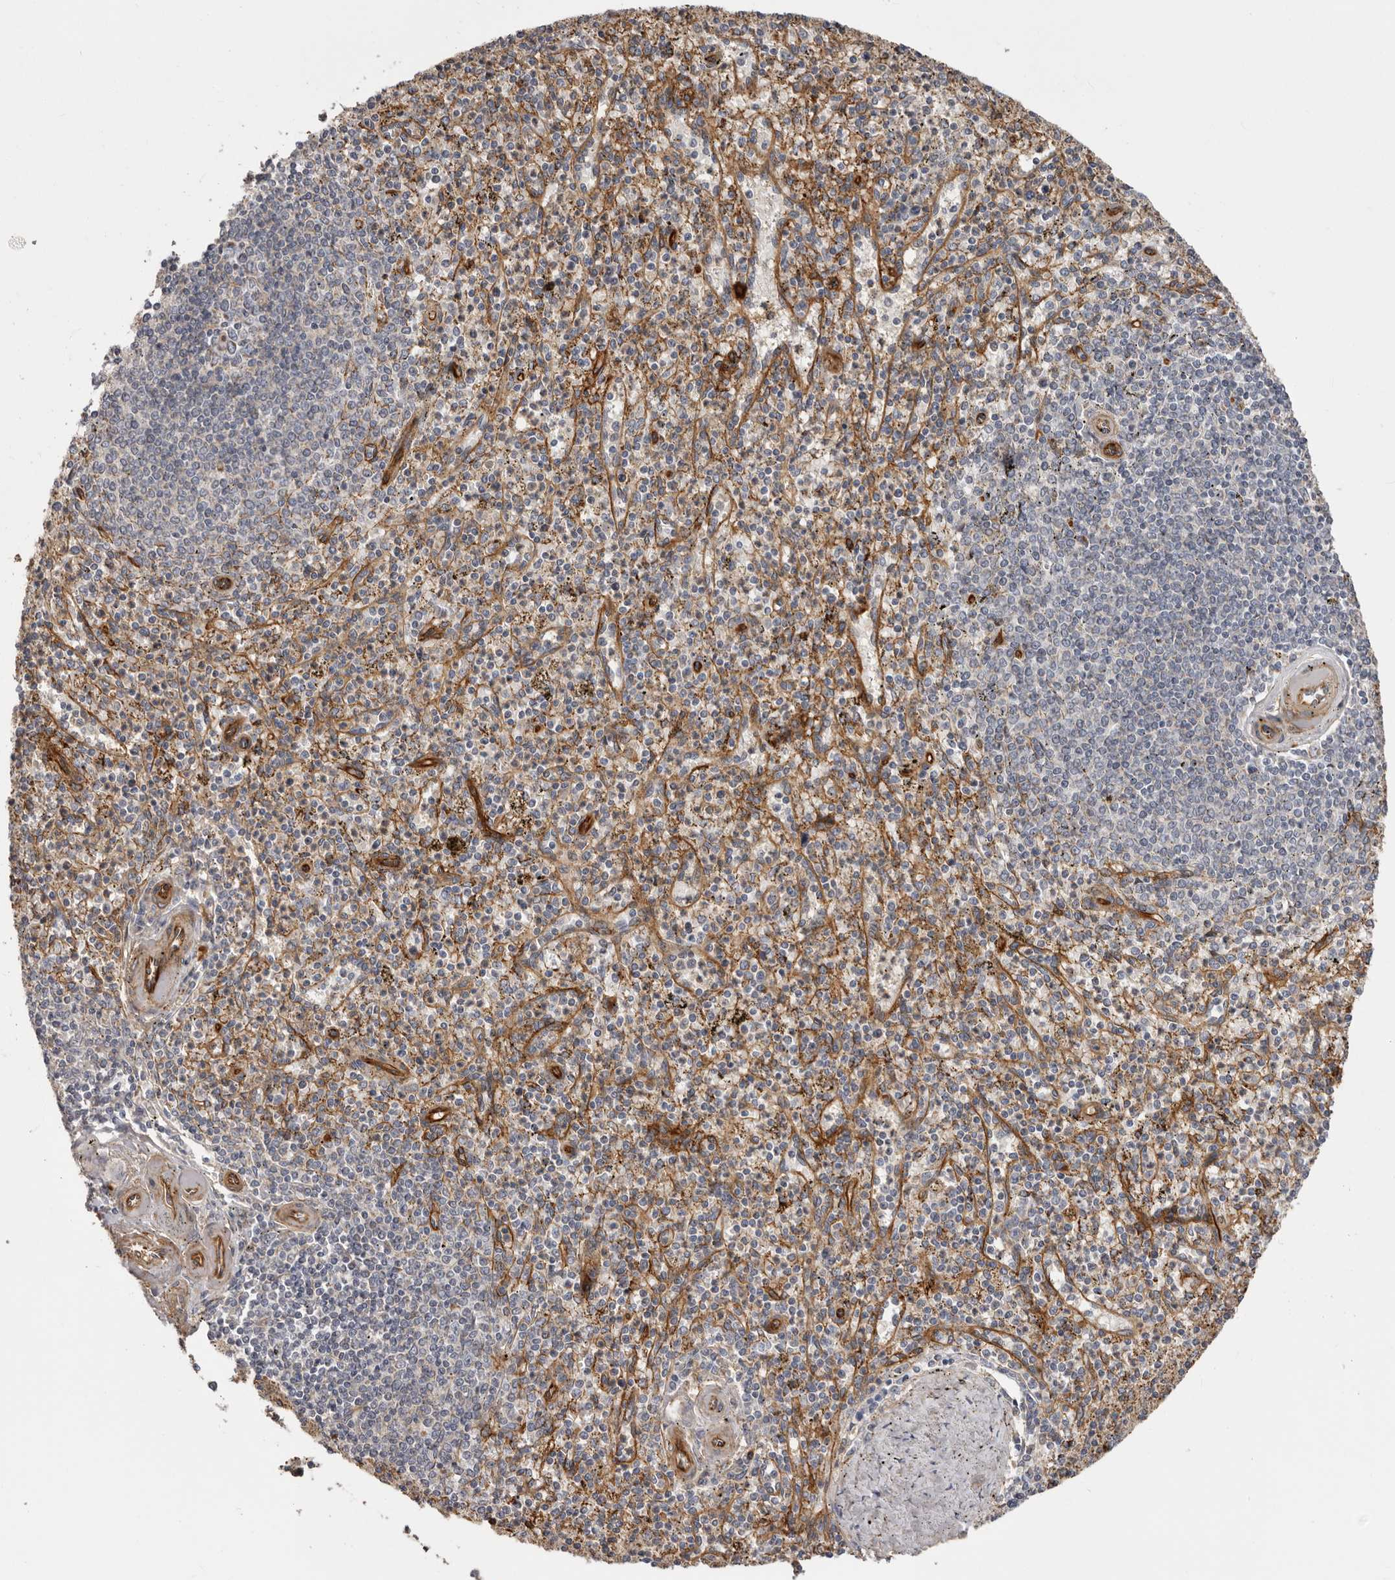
{"staining": {"intensity": "moderate", "quantity": "<25%", "location": "cytoplasmic/membranous"}, "tissue": "spleen", "cell_type": "Cells in red pulp", "image_type": "normal", "snomed": [{"axis": "morphology", "description": "Normal tissue, NOS"}, {"axis": "topography", "description": "Spleen"}], "caption": "Immunohistochemical staining of unremarkable spleen exhibits low levels of moderate cytoplasmic/membranous expression in about <25% of cells in red pulp.", "gene": "ENAH", "patient": {"sex": "male", "age": 72}}